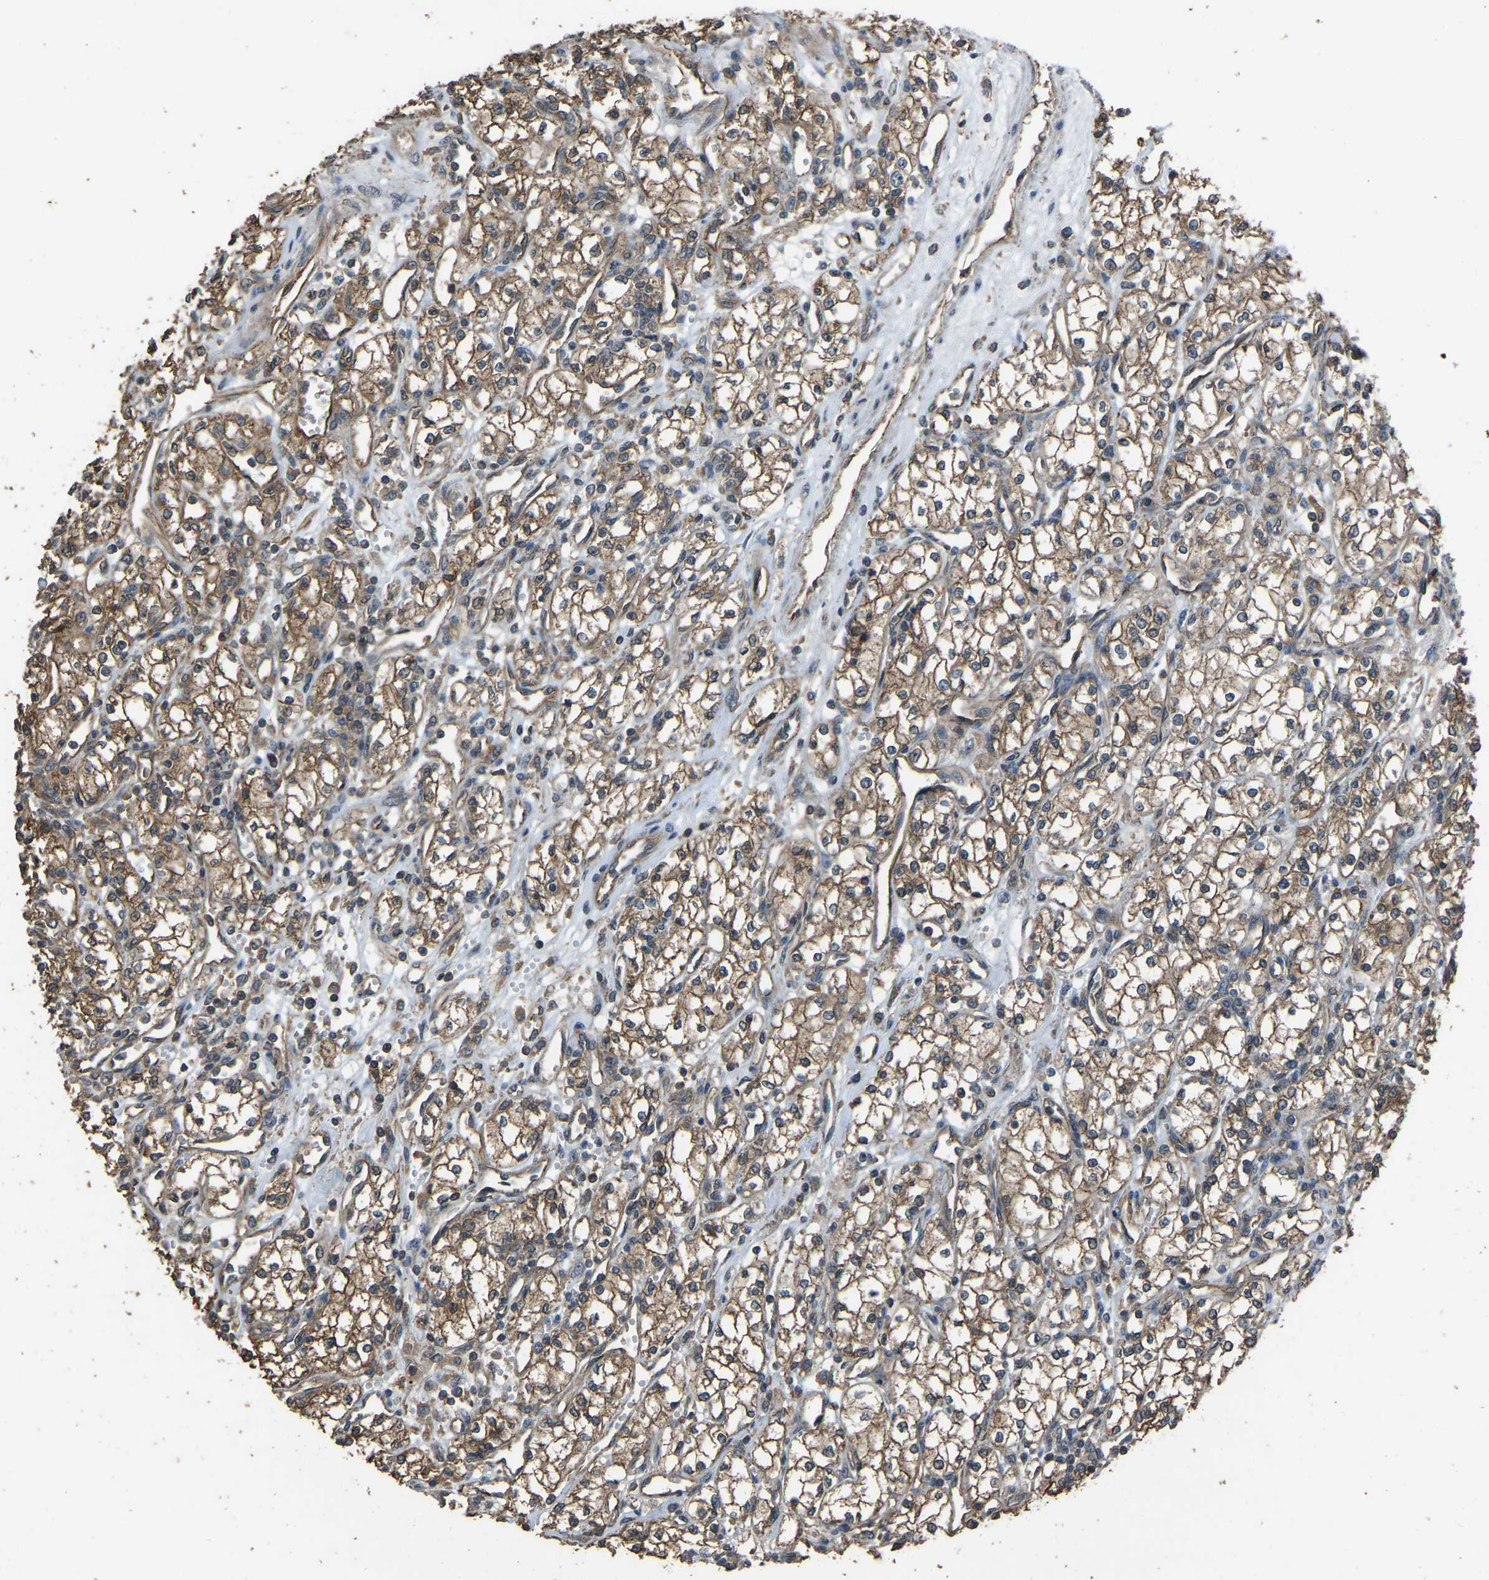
{"staining": {"intensity": "moderate", "quantity": ">75%", "location": "cytoplasmic/membranous"}, "tissue": "renal cancer", "cell_type": "Tumor cells", "image_type": "cancer", "snomed": [{"axis": "morphology", "description": "Adenocarcinoma, NOS"}, {"axis": "topography", "description": "Kidney"}], "caption": "A histopathology image of human renal cancer (adenocarcinoma) stained for a protein shows moderate cytoplasmic/membranous brown staining in tumor cells.", "gene": "SLC4A2", "patient": {"sex": "male", "age": 59}}